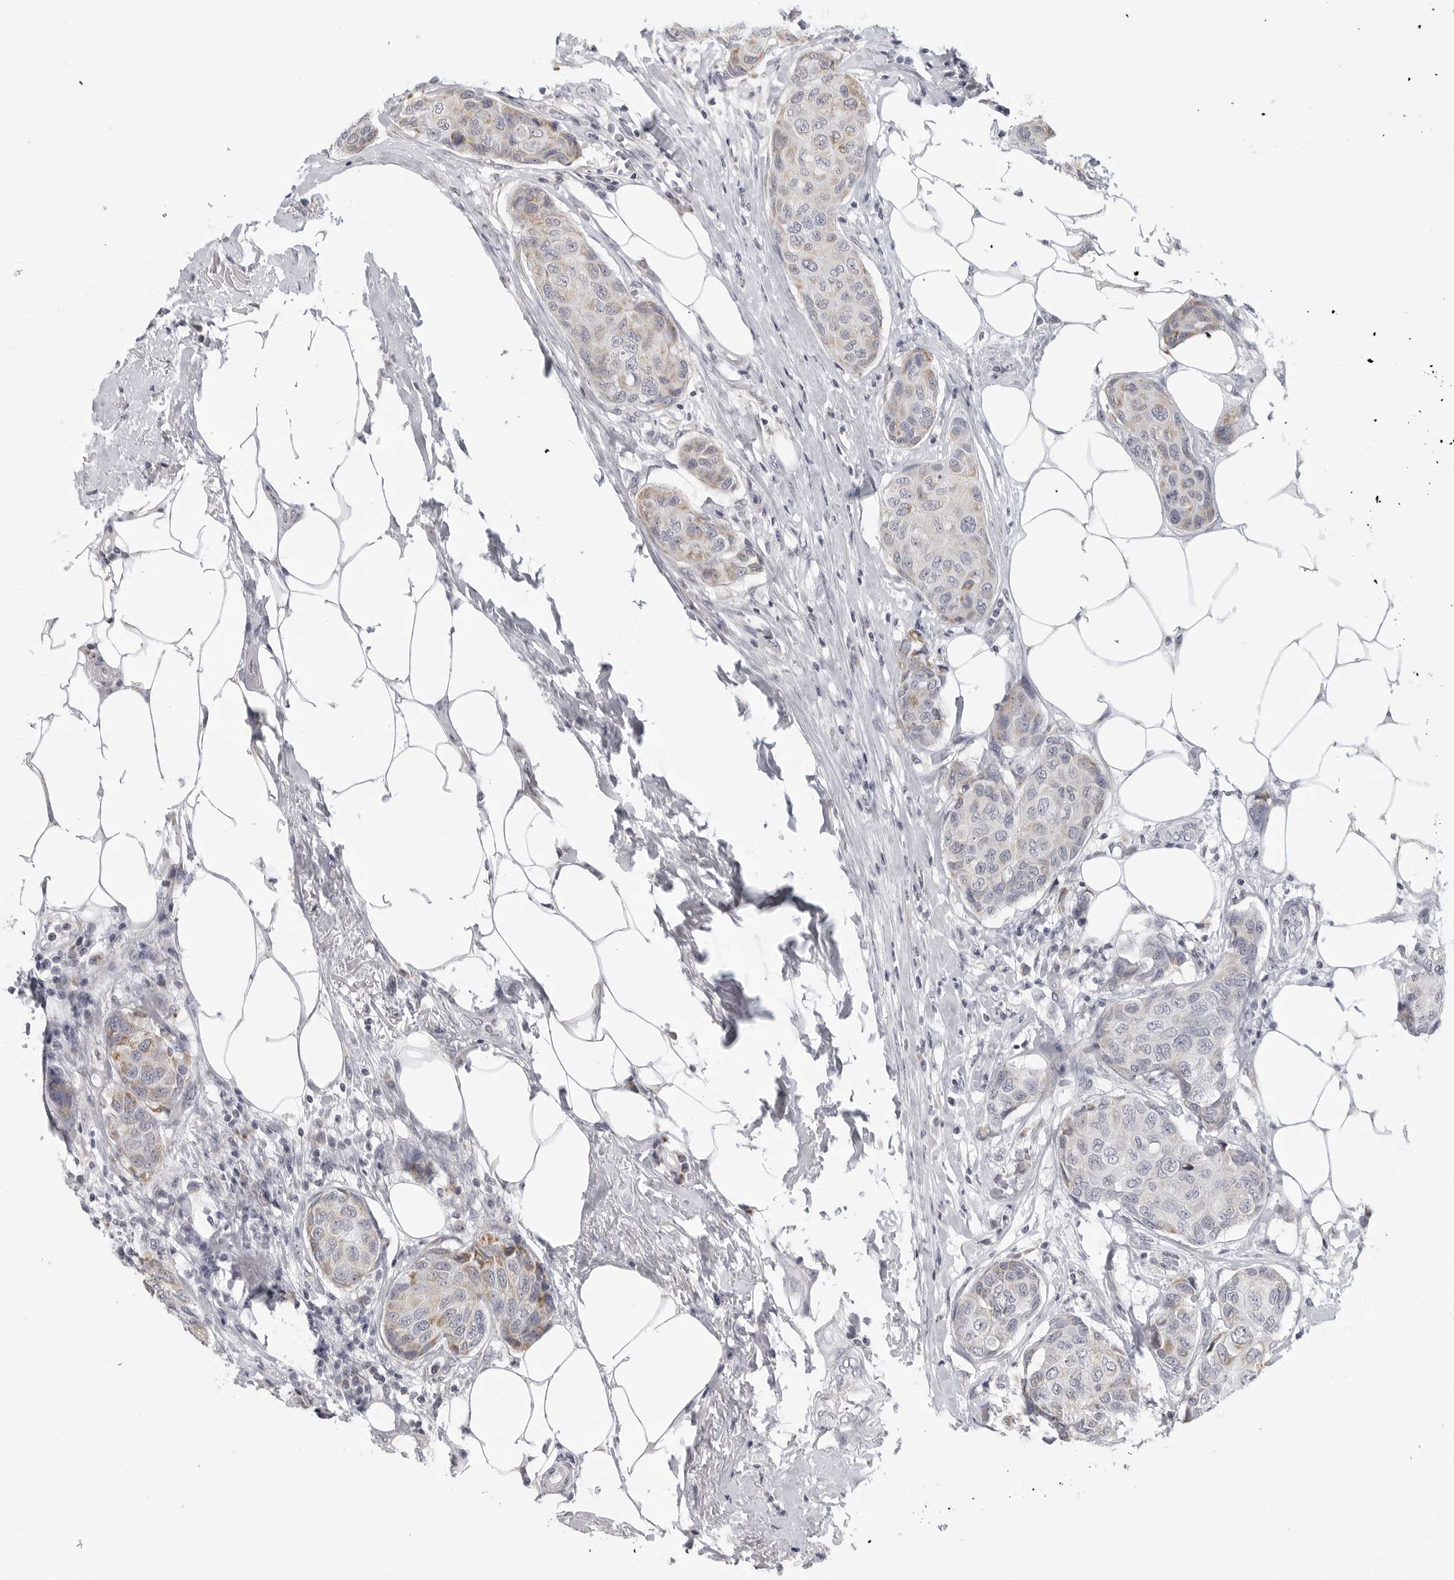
{"staining": {"intensity": "negative", "quantity": "none", "location": "none"}, "tissue": "breast cancer", "cell_type": "Tumor cells", "image_type": "cancer", "snomed": [{"axis": "morphology", "description": "Duct carcinoma"}, {"axis": "topography", "description": "Breast"}], "caption": "DAB (3,3'-diaminobenzidine) immunohistochemical staining of human breast cancer demonstrates no significant expression in tumor cells. (Brightfield microscopy of DAB (3,3'-diaminobenzidine) immunohistochemistry at high magnification).", "gene": "MAP7D1", "patient": {"sex": "female", "age": 80}}